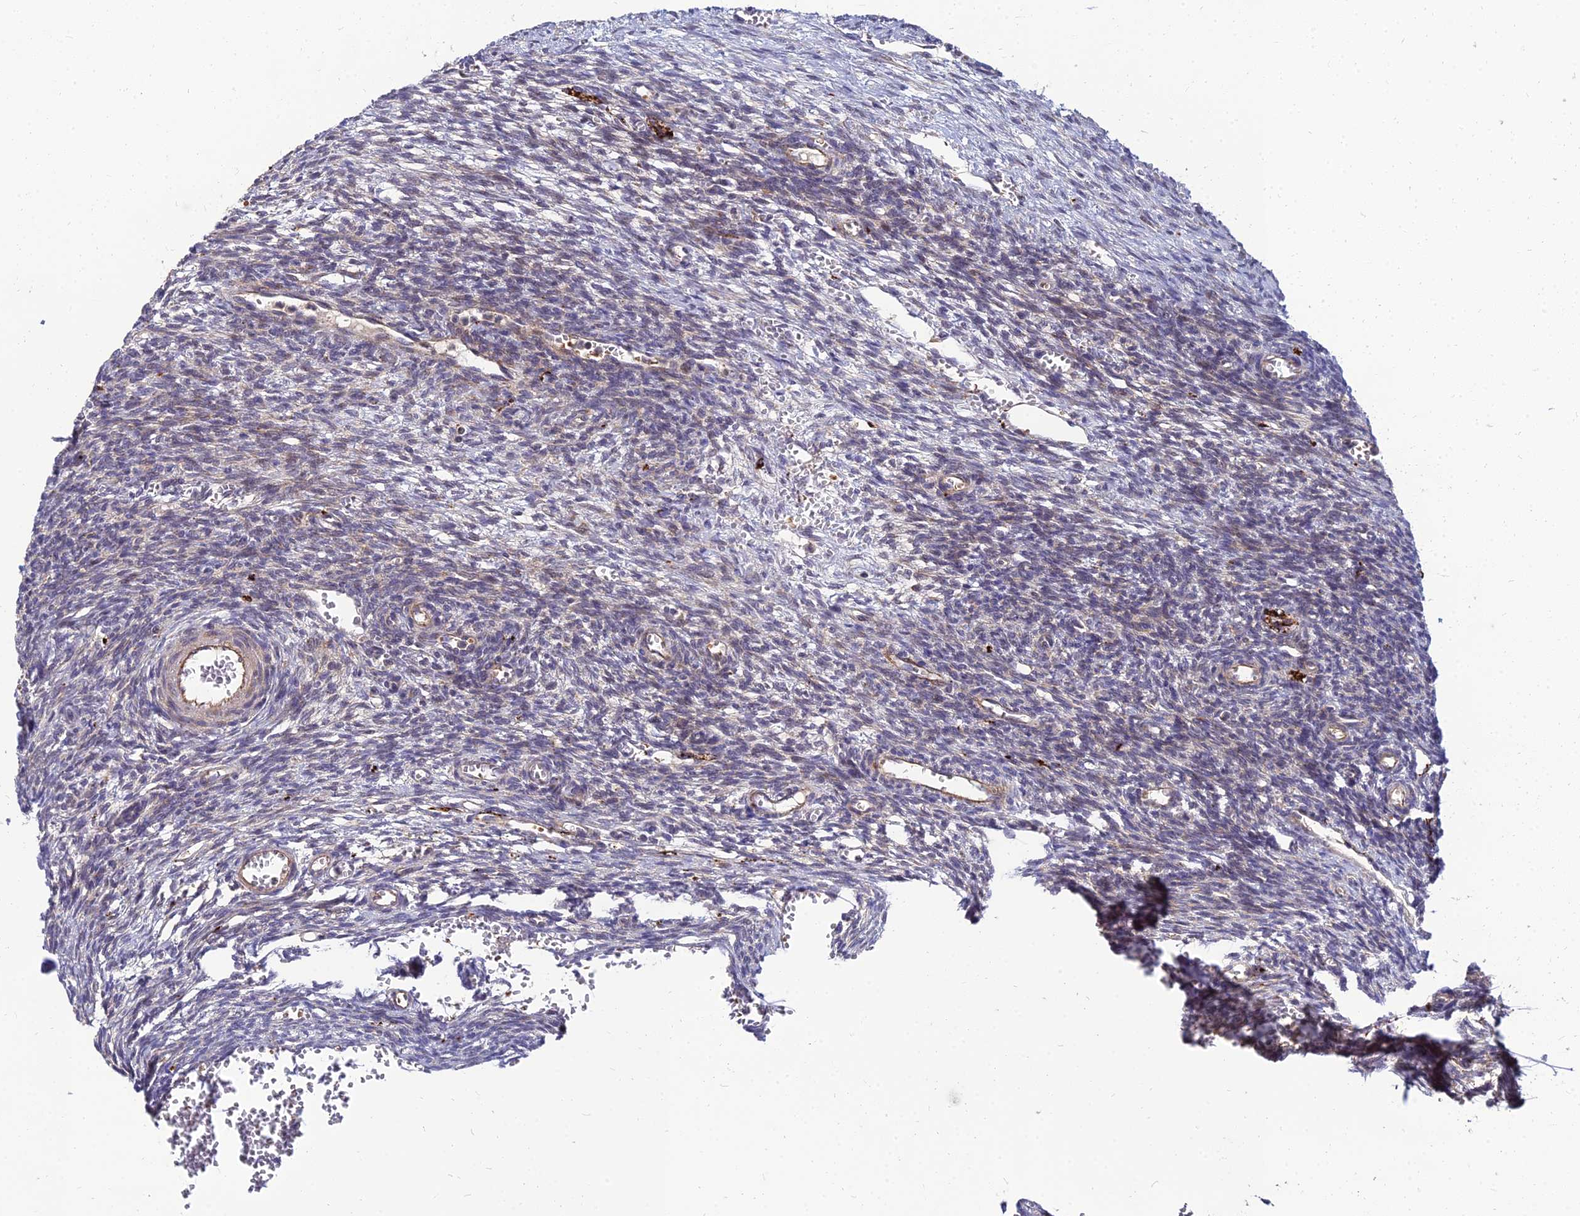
{"staining": {"intensity": "weak", "quantity": ">75%", "location": "cytoplasmic/membranous"}, "tissue": "ovary", "cell_type": "Follicle cells", "image_type": "normal", "snomed": [{"axis": "morphology", "description": "Normal tissue, NOS"}, {"axis": "topography", "description": "Ovary"}], "caption": "Immunohistochemical staining of benign human ovary shows low levels of weak cytoplasmic/membranous expression in about >75% of follicle cells.", "gene": "NPY", "patient": {"sex": "female", "age": 39}}